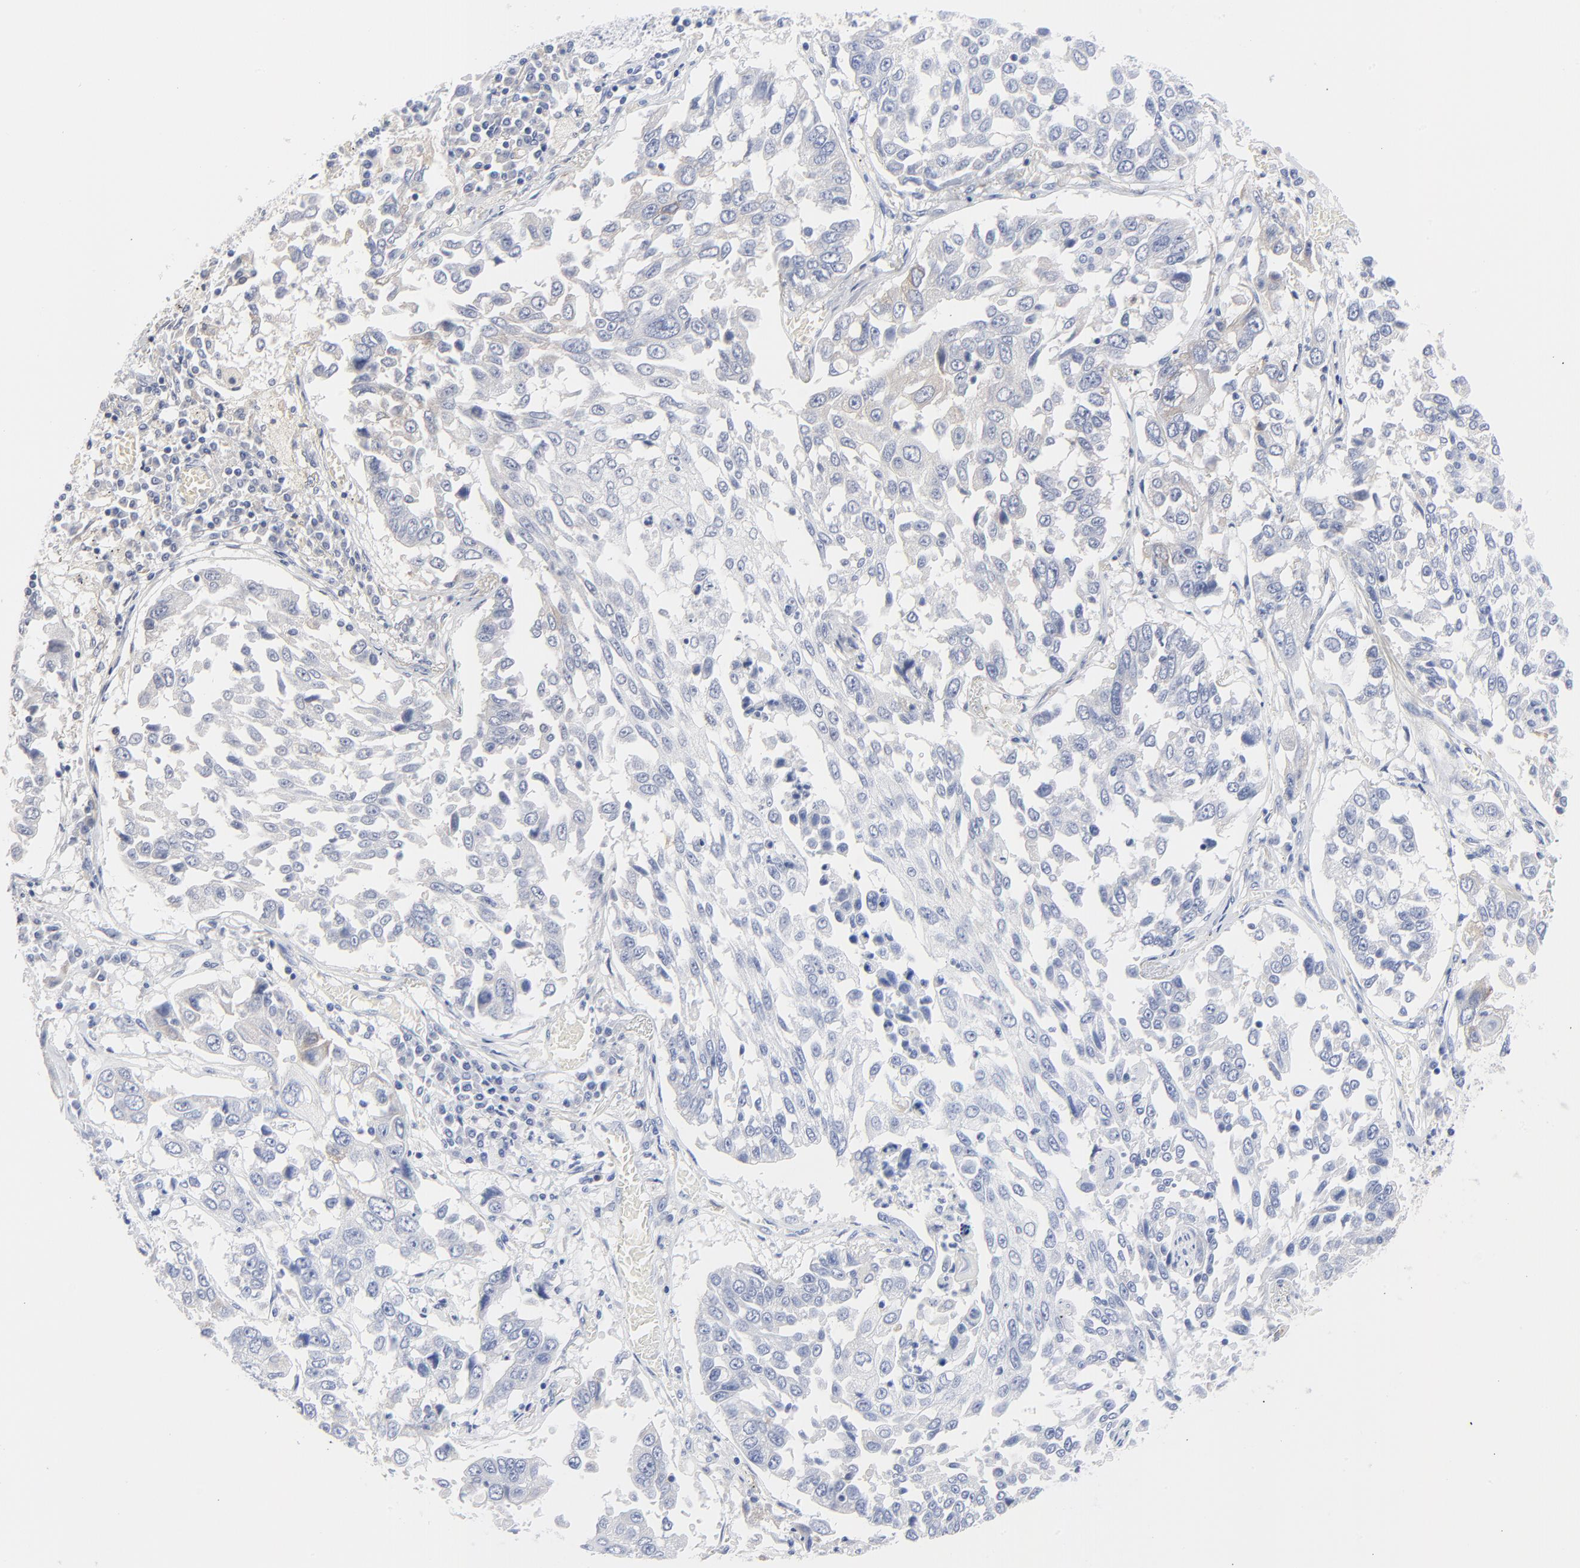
{"staining": {"intensity": "negative", "quantity": "none", "location": "none"}, "tissue": "lung cancer", "cell_type": "Tumor cells", "image_type": "cancer", "snomed": [{"axis": "morphology", "description": "Squamous cell carcinoma, NOS"}, {"axis": "topography", "description": "Lung"}], "caption": "This is a histopathology image of immunohistochemistry (IHC) staining of squamous cell carcinoma (lung), which shows no staining in tumor cells.", "gene": "STAT2", "patient": {"sex": "male", "age": 71}}